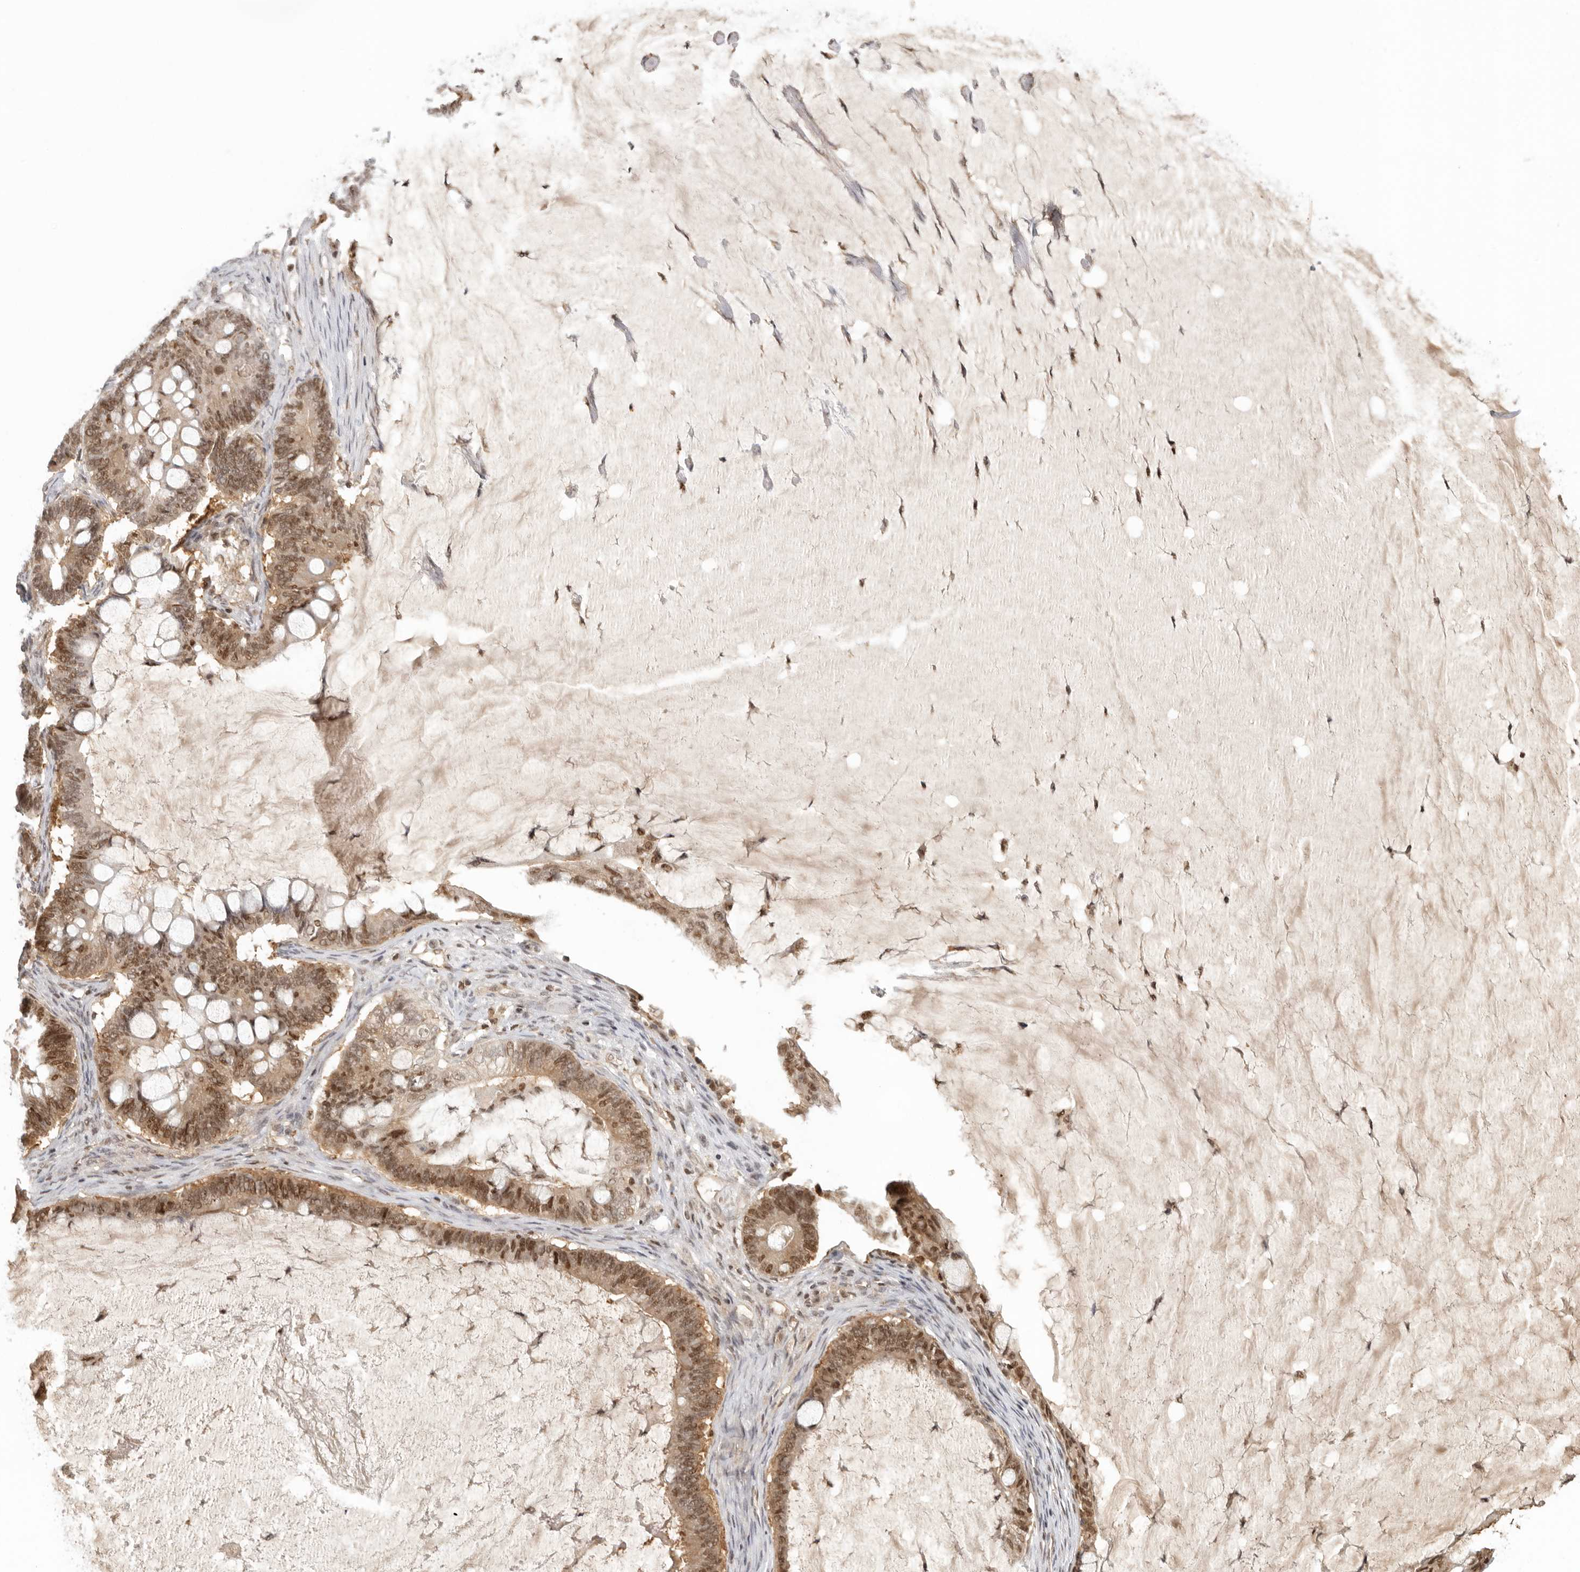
{"staining": {"intensity": "moderate", "quantity": ">75%", "location": "cytoplasmic/membranous,nuclear"}, "tissue": "ovarian cancer", "cell_type": "Tumor cells", "image_type": "cancer", "snomed": [{"axis": "morphology", "description": "Cystadenocarcinoma, mucinous, NOS"}, {"axis": "topography", "description": "Ovary"}], "caption": "Protein expression analysis of human ovarian cancer (mucinous cystadenocarcinoma) reveals moderate cytoplasmic/membranous and nuclear staining in about >75% of tumor cells. The protein of interest is stained brown, and the nuclei are stained in blue (DAB (3,3'-diaminobenzidine) IHC with brightfield microscopy, high magnification).", "gene": "PSMA5", "patient": {"sex": "female", "age": 61}}